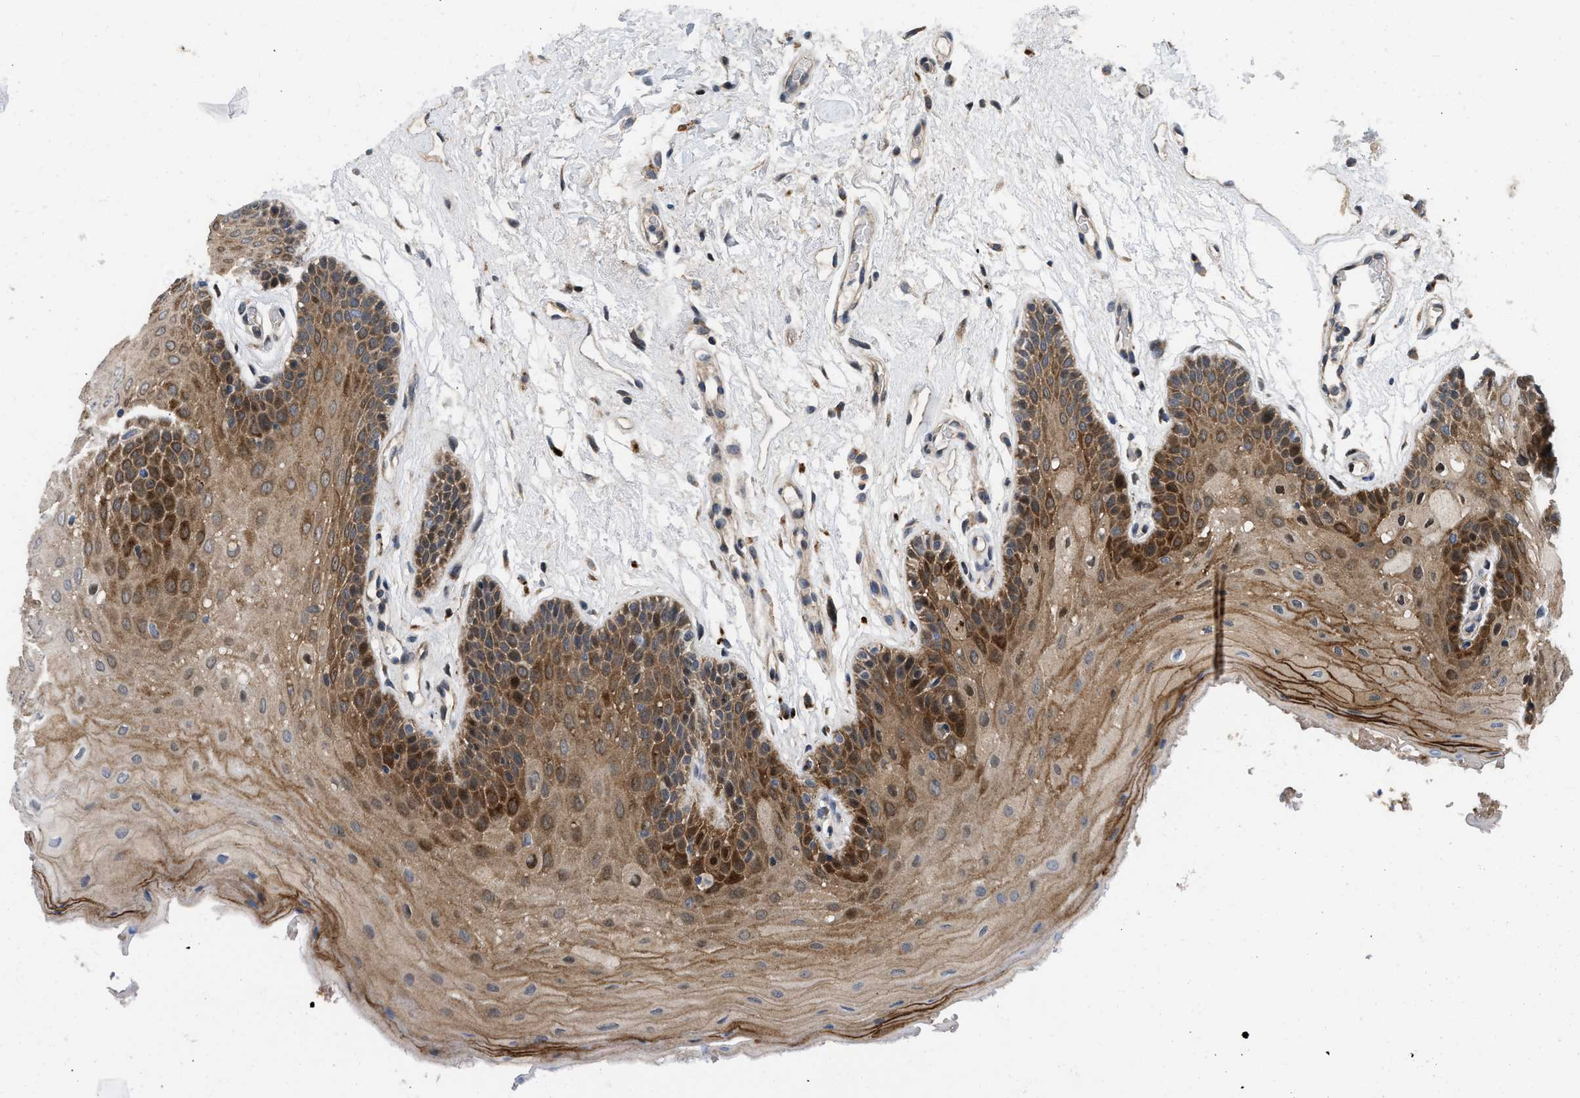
{"staining": {"intensity": "strong", "quantity": ">75%", "location": "cytoplasmic/membranous,nuclear"}, "tissue": "oral mucosa", "cell_type": "Squamous epithelial cells", "image_type": "normal", "snomed": [{"axis": "morphology", "description": "Normal tissue, NOS"}, {"axis": "morphology", "description": "Squamous cell carcinoma, NOS"}, {"axis": "topography", "description": "Oral tissue"}, {"axis": "topography", "description": "Head-Neck"}], "caption": "This histopathology image displays immunohistochemistry (IHC) staining of unremarkable human oral mucosa, with high strong cytoplasmic/membranous,nuclear positivity in about >75% of squamous epithelial cells.", "gene": "PRDM14", "patient": {"sex": "male", "age": 71}}